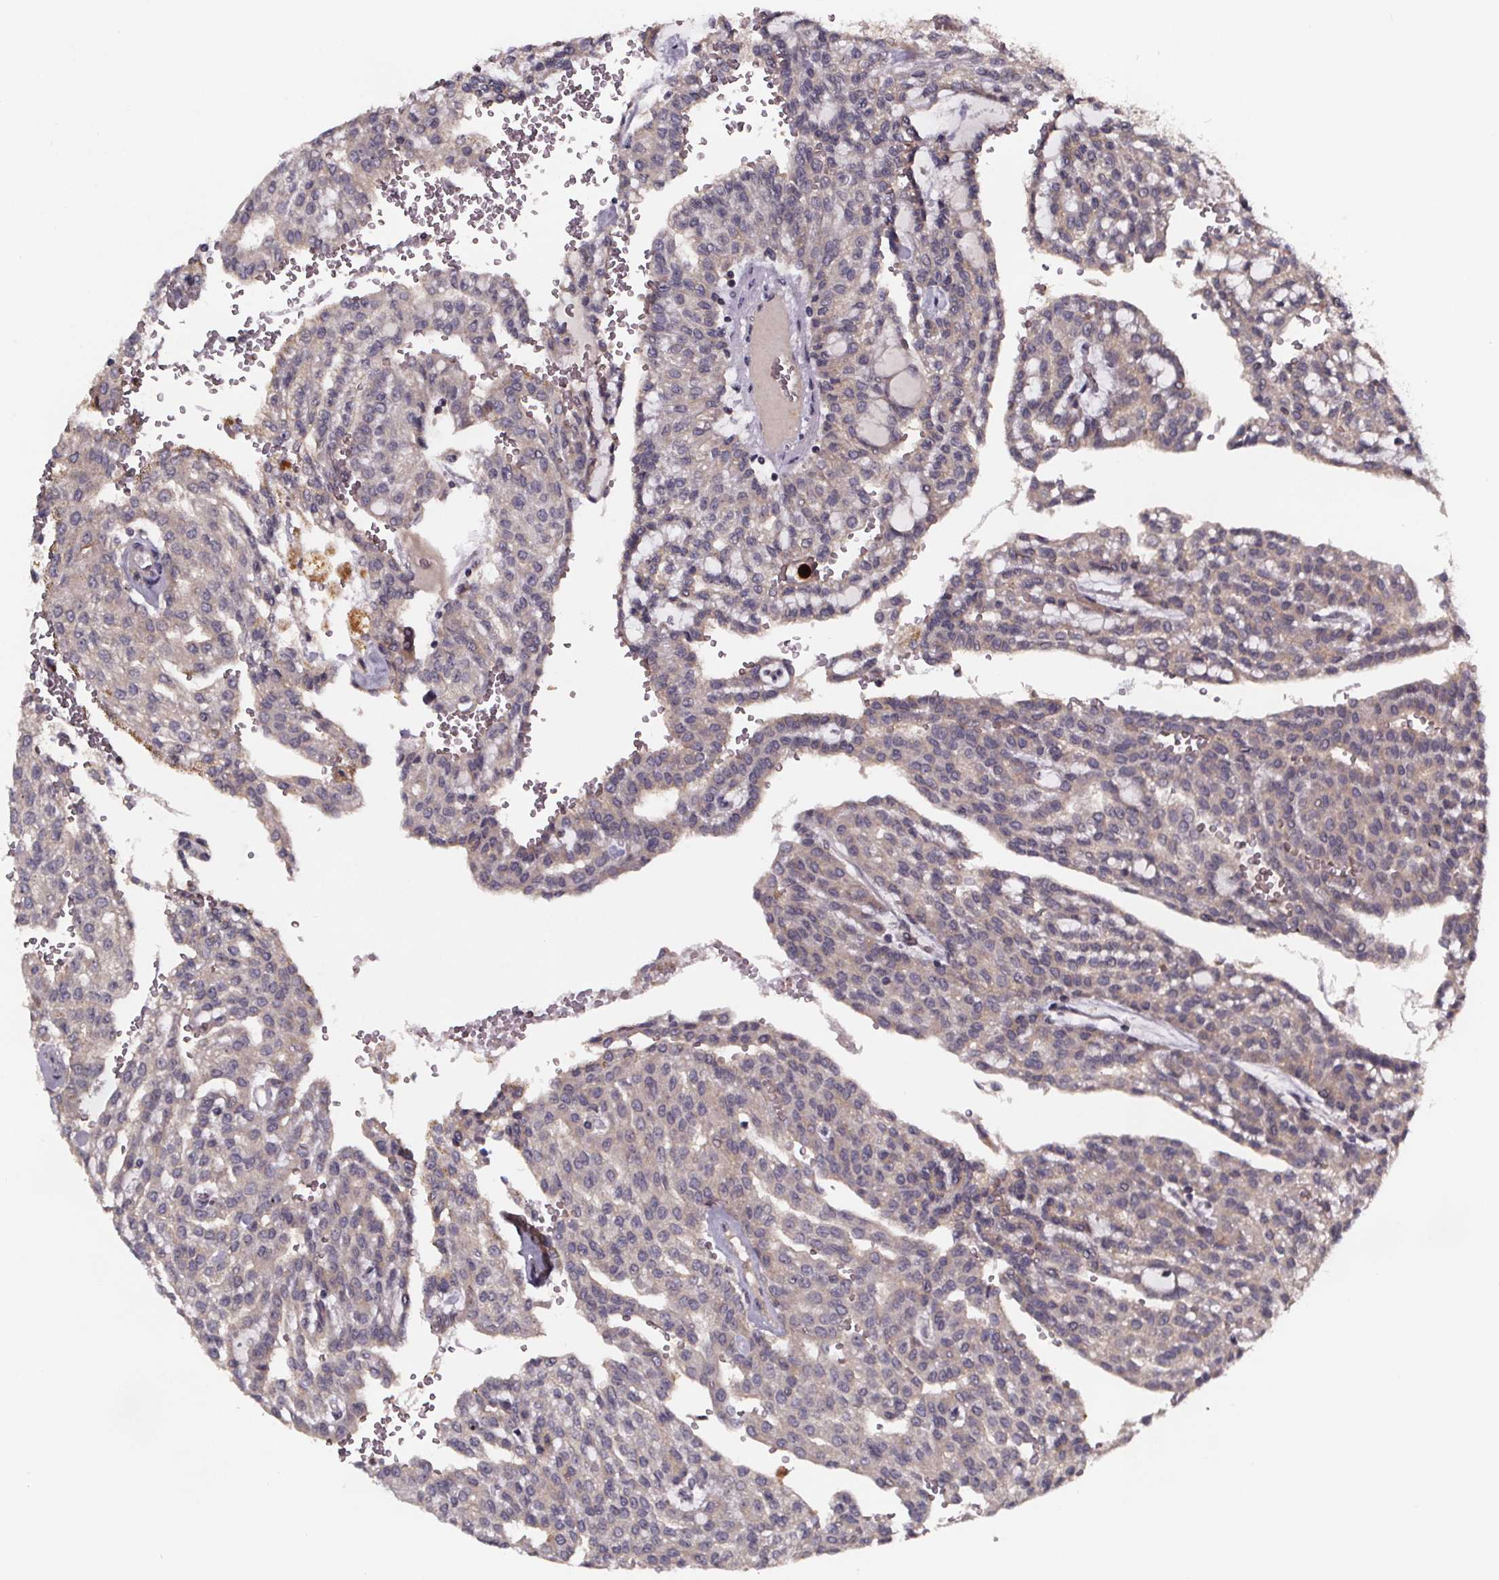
{"staining": {"intensity": "weak", "quantity": "25%-75%", "location": "cytoplasmic/membranous"}, "tissue": "renal cancer", "cell_type": "Tumor cells", "image_type": "cancer", "snomed": [{"axis": "morphology", "description": "Adenocarcinoma, NOS"}, {"axis": "topography", "description": "Kidney"}], "caption": "A low amount of weak cytoplasmic/membranous staining is seen in approximately 25%-75% of tumor cells in renal adenocarcinoma tissue.", "gene": "SMIM1", "patient": {"sex": "male", "age": 63}}